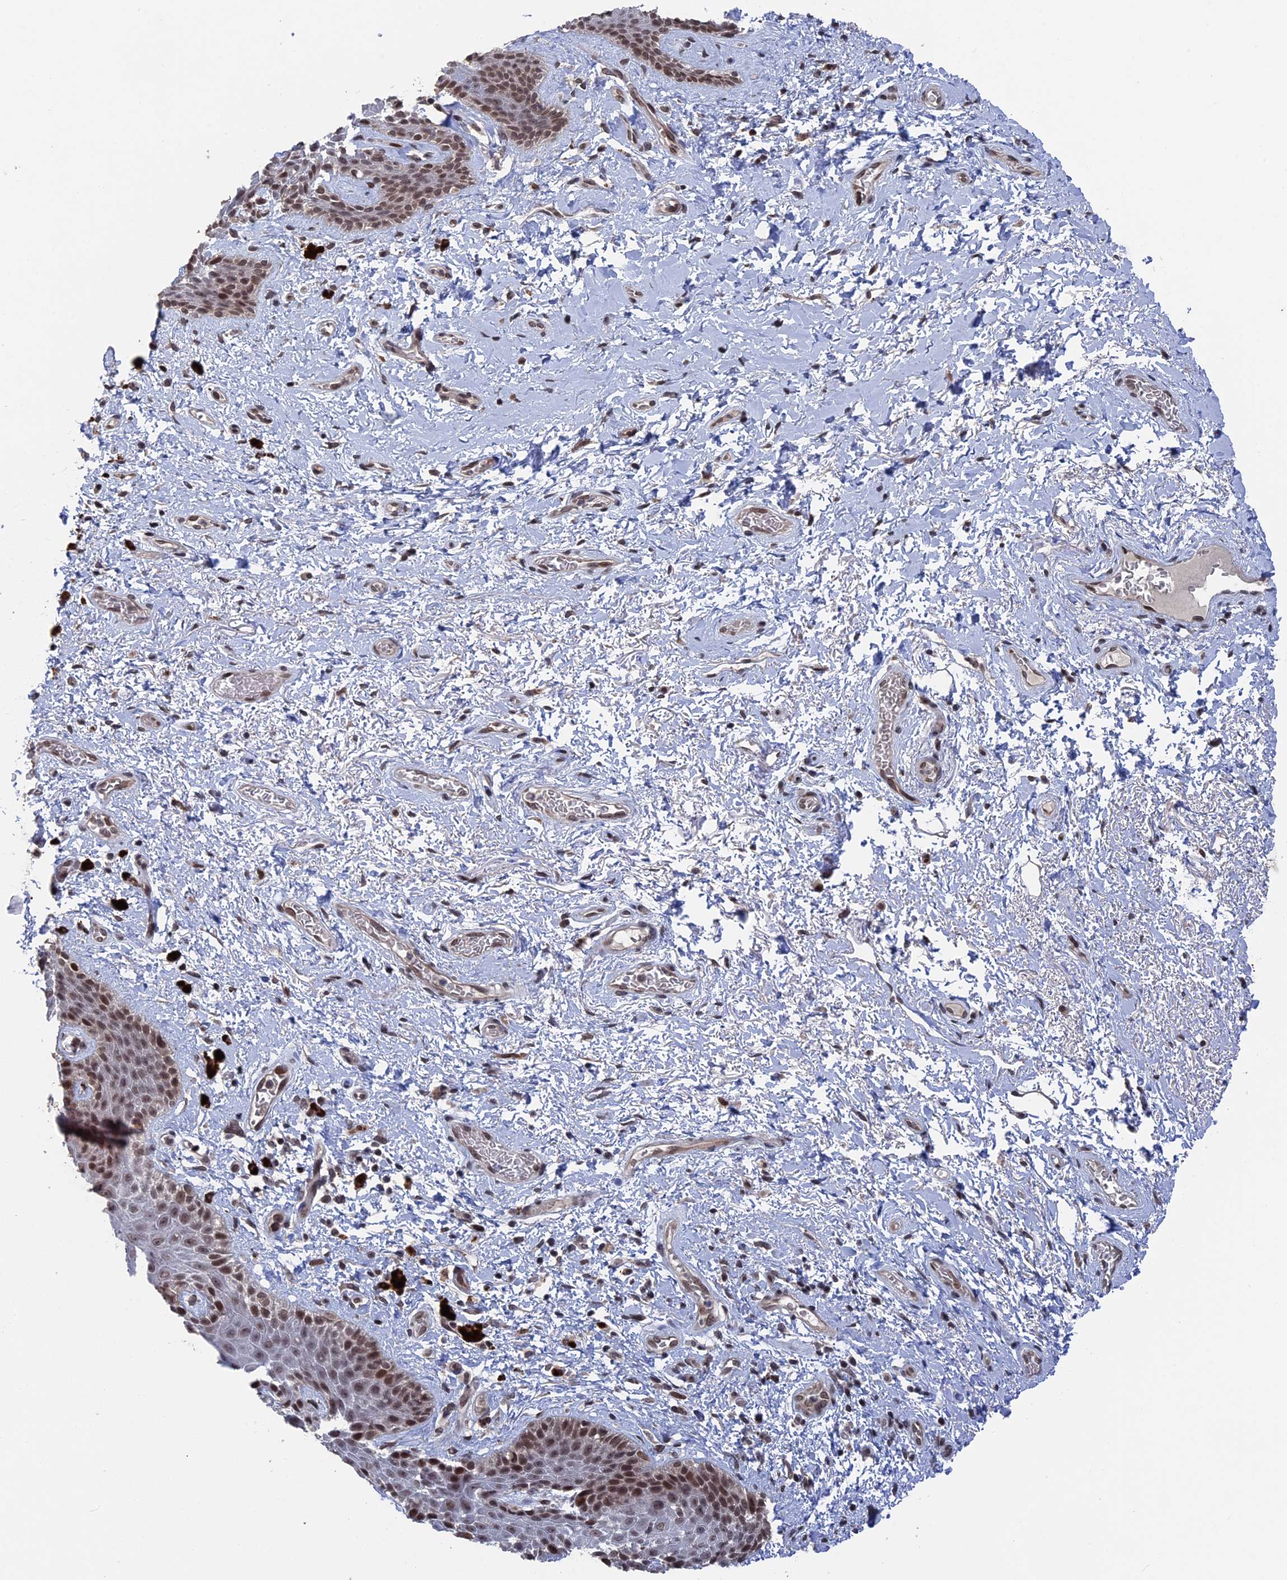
{"staining": {"intensity": "moderate", "quantity": ">75%", "location": "nuclear"}, "tissue": "skin", "cell_type": "Epidermal cells", "image_type": "normal", "snomed": [{"axis": "morphology", "description": "Normal tissue, NOS"}, {"axis": "topography", "description": "Anal"}], "caption": "This is a photomicrograph of immunohistochemistry (IHC) staining of unremarkable skin, which shows moderate staining in the nuclear of epidermal cells.", "gene": "NR2C2AP", "patient": {"sex": "female", "age": 46}}